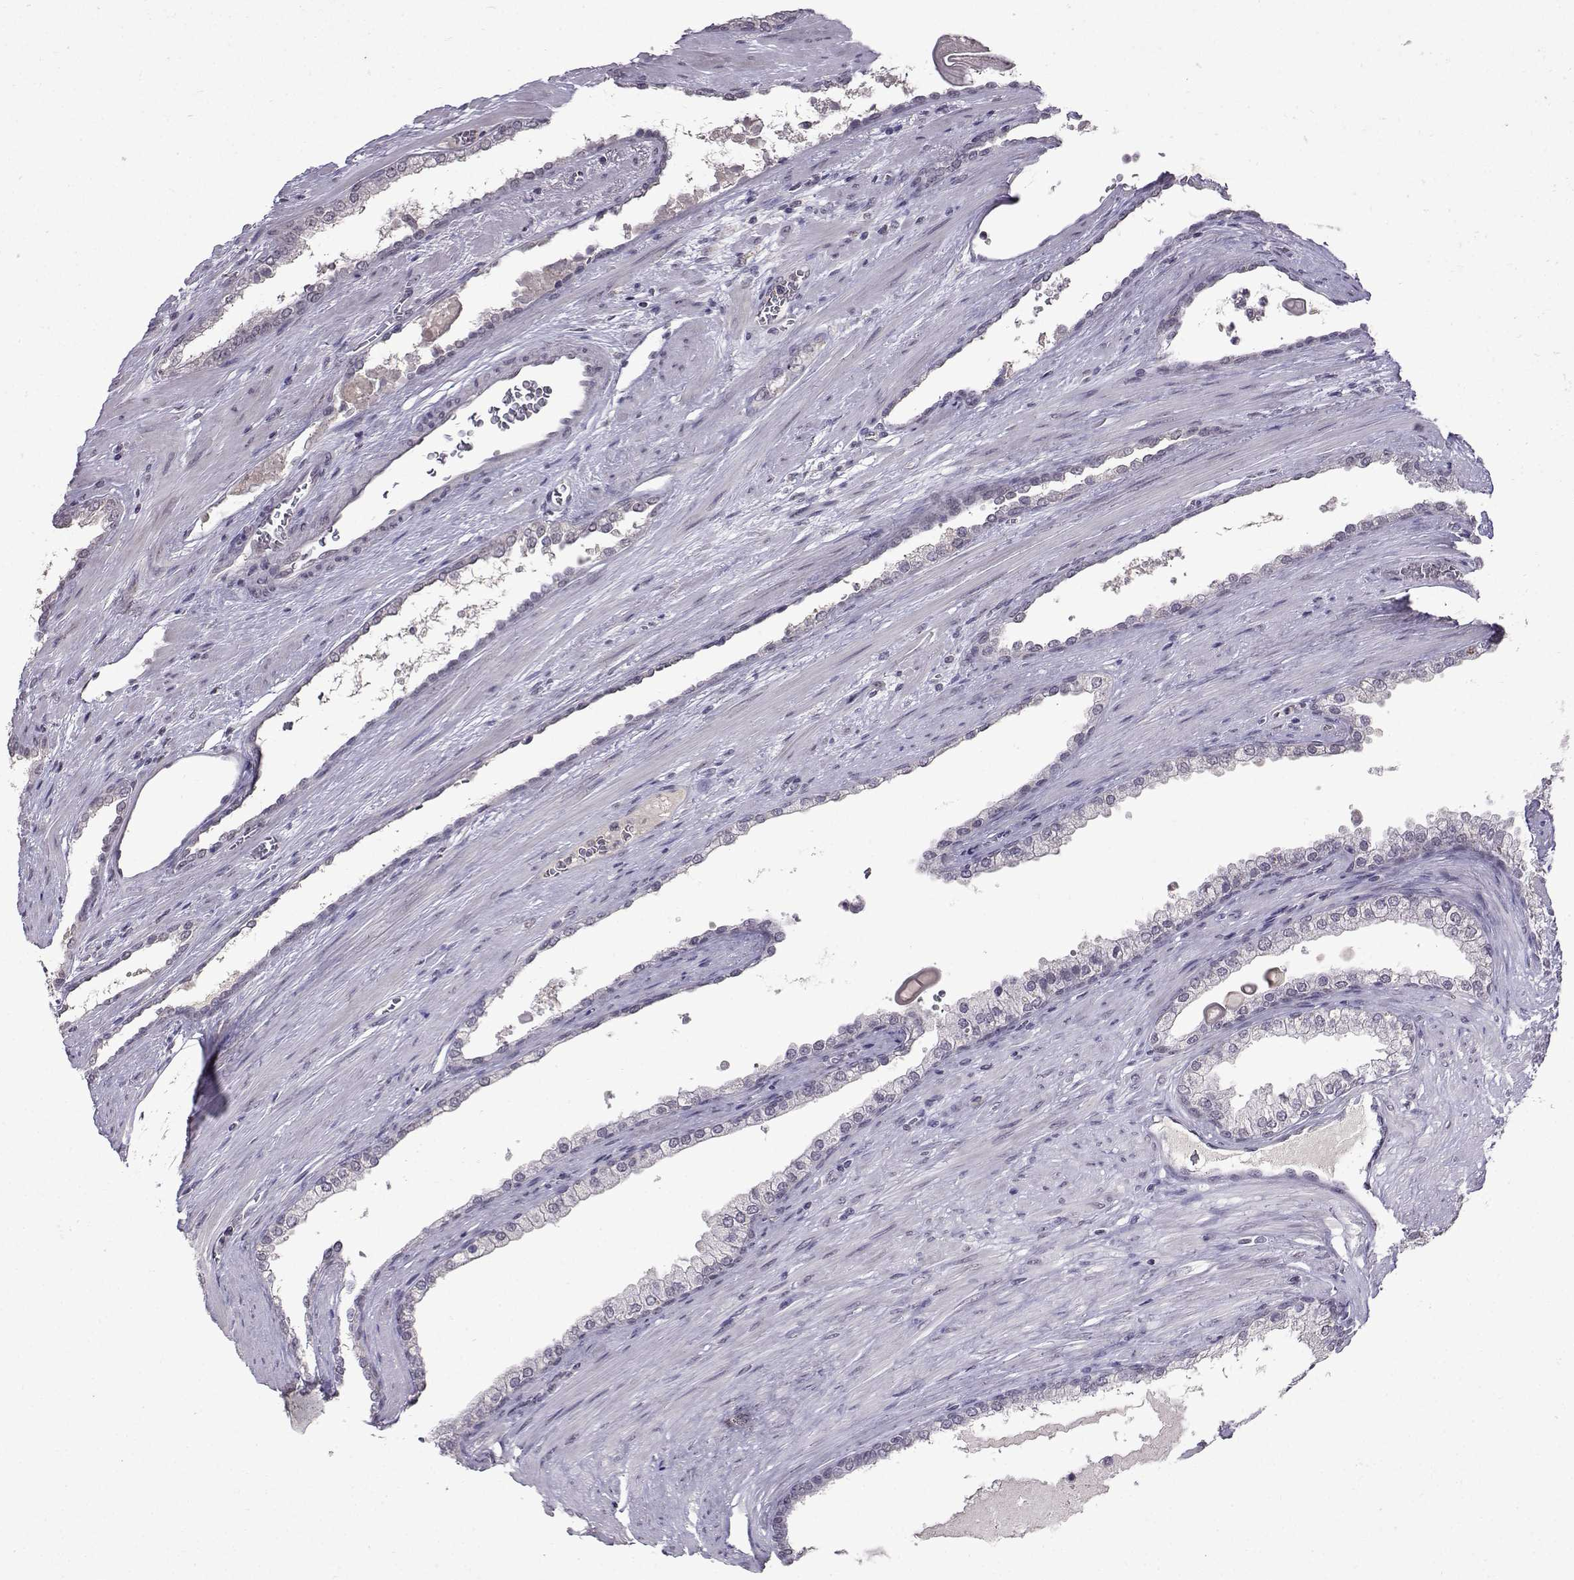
{"staining": {"intensity": "negative", "quantity": "none", "location": "none"}, "tissue": "prostate cancer", "cell_type": "Tumor cells", "image_type": "cancer", "snomed": [{"axis": "morphology", "description": "Adenocarcinoma, NOS"}, {"axis": "topography", "description": "Prostate"}], "caption": "IHC of prostate cancer (adenocarcinoma) displays no expression in tumor cells. Brightfield microscopy of immunohistochemistry stained with DAB (3,3'-diaminobenzidine) (brown) and hematoxylin (blue), captured at high magnification.", "gene": "CCL28", "patient": {"sex": "male", "age": 67}}